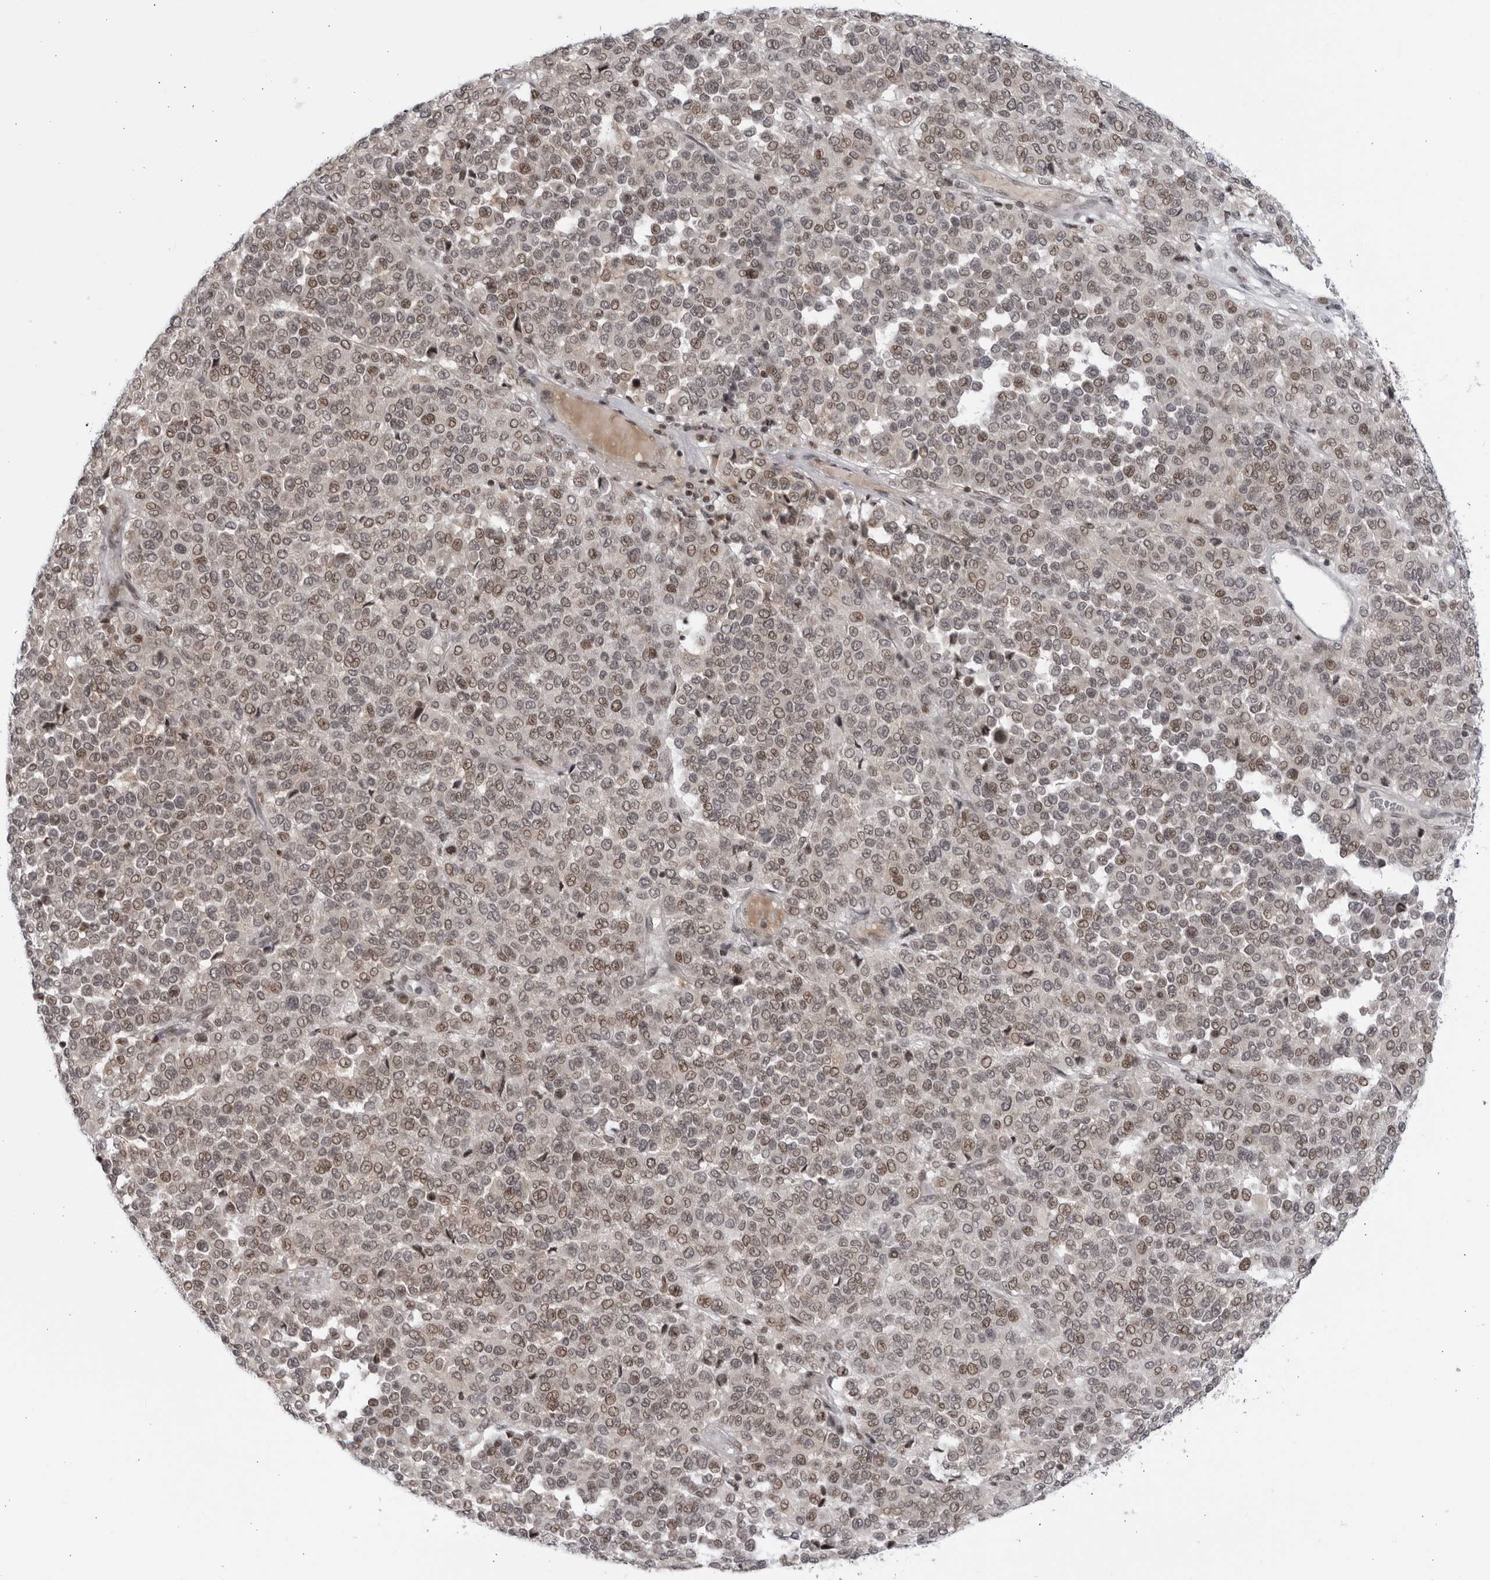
{"staining": {"intensity": "moderate", "quantity": "<25%", "location": "nuclear"}, "tissue": "melanoma", "cell_type": "Tumor cells", "image_type": "cancer", "snomed": [{"axis": "morphology", "description": "Malignant melanoma, Metastatic site"}, {"axis": "topography", "description": "Pancreas"}], "caption": "Immunohistochemical staining of melanoma shows moderate nuclear protein expression in about <25% of tumor cells.", "gene": "DTL", "patient": {"sex": "female", "age": 30}}